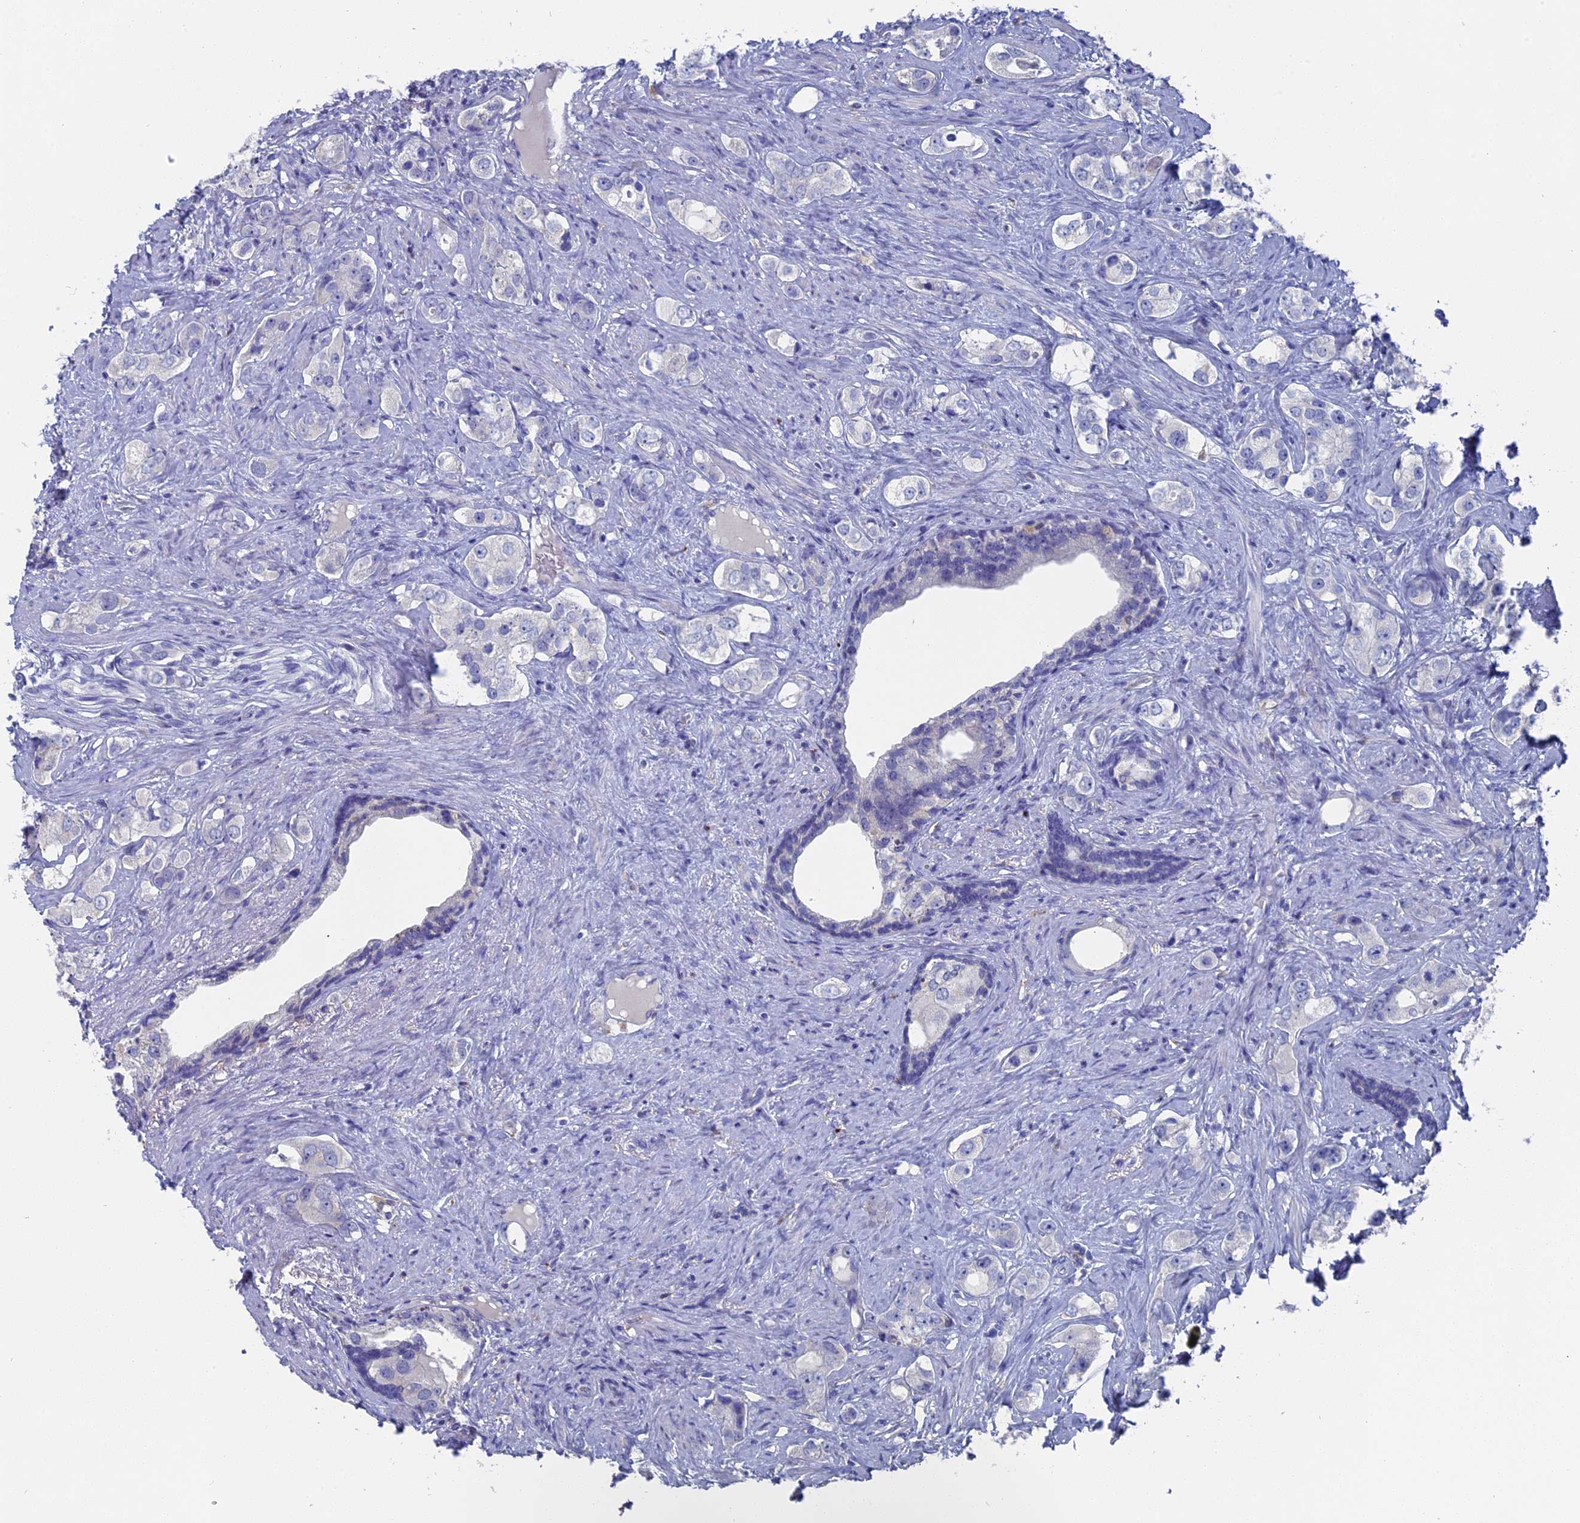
{"staining": {"intensity": "negative", "quantity": "none", "location": "none"}, "tissue": "prostate cancer", "cell_type": "Tumor cells", "image_type": "cancer", "snomed": [{"axis": "morphology", "description": "Adenocarcinoma, High grade"}, {"axis": "topography", "description": "Prostate"}], "caption": "Tumor cells show no significant expression in prostate high-grade adenocarcinoma.", "gene": "NCF4", "patient": {"sex": "male", "age": 63}}